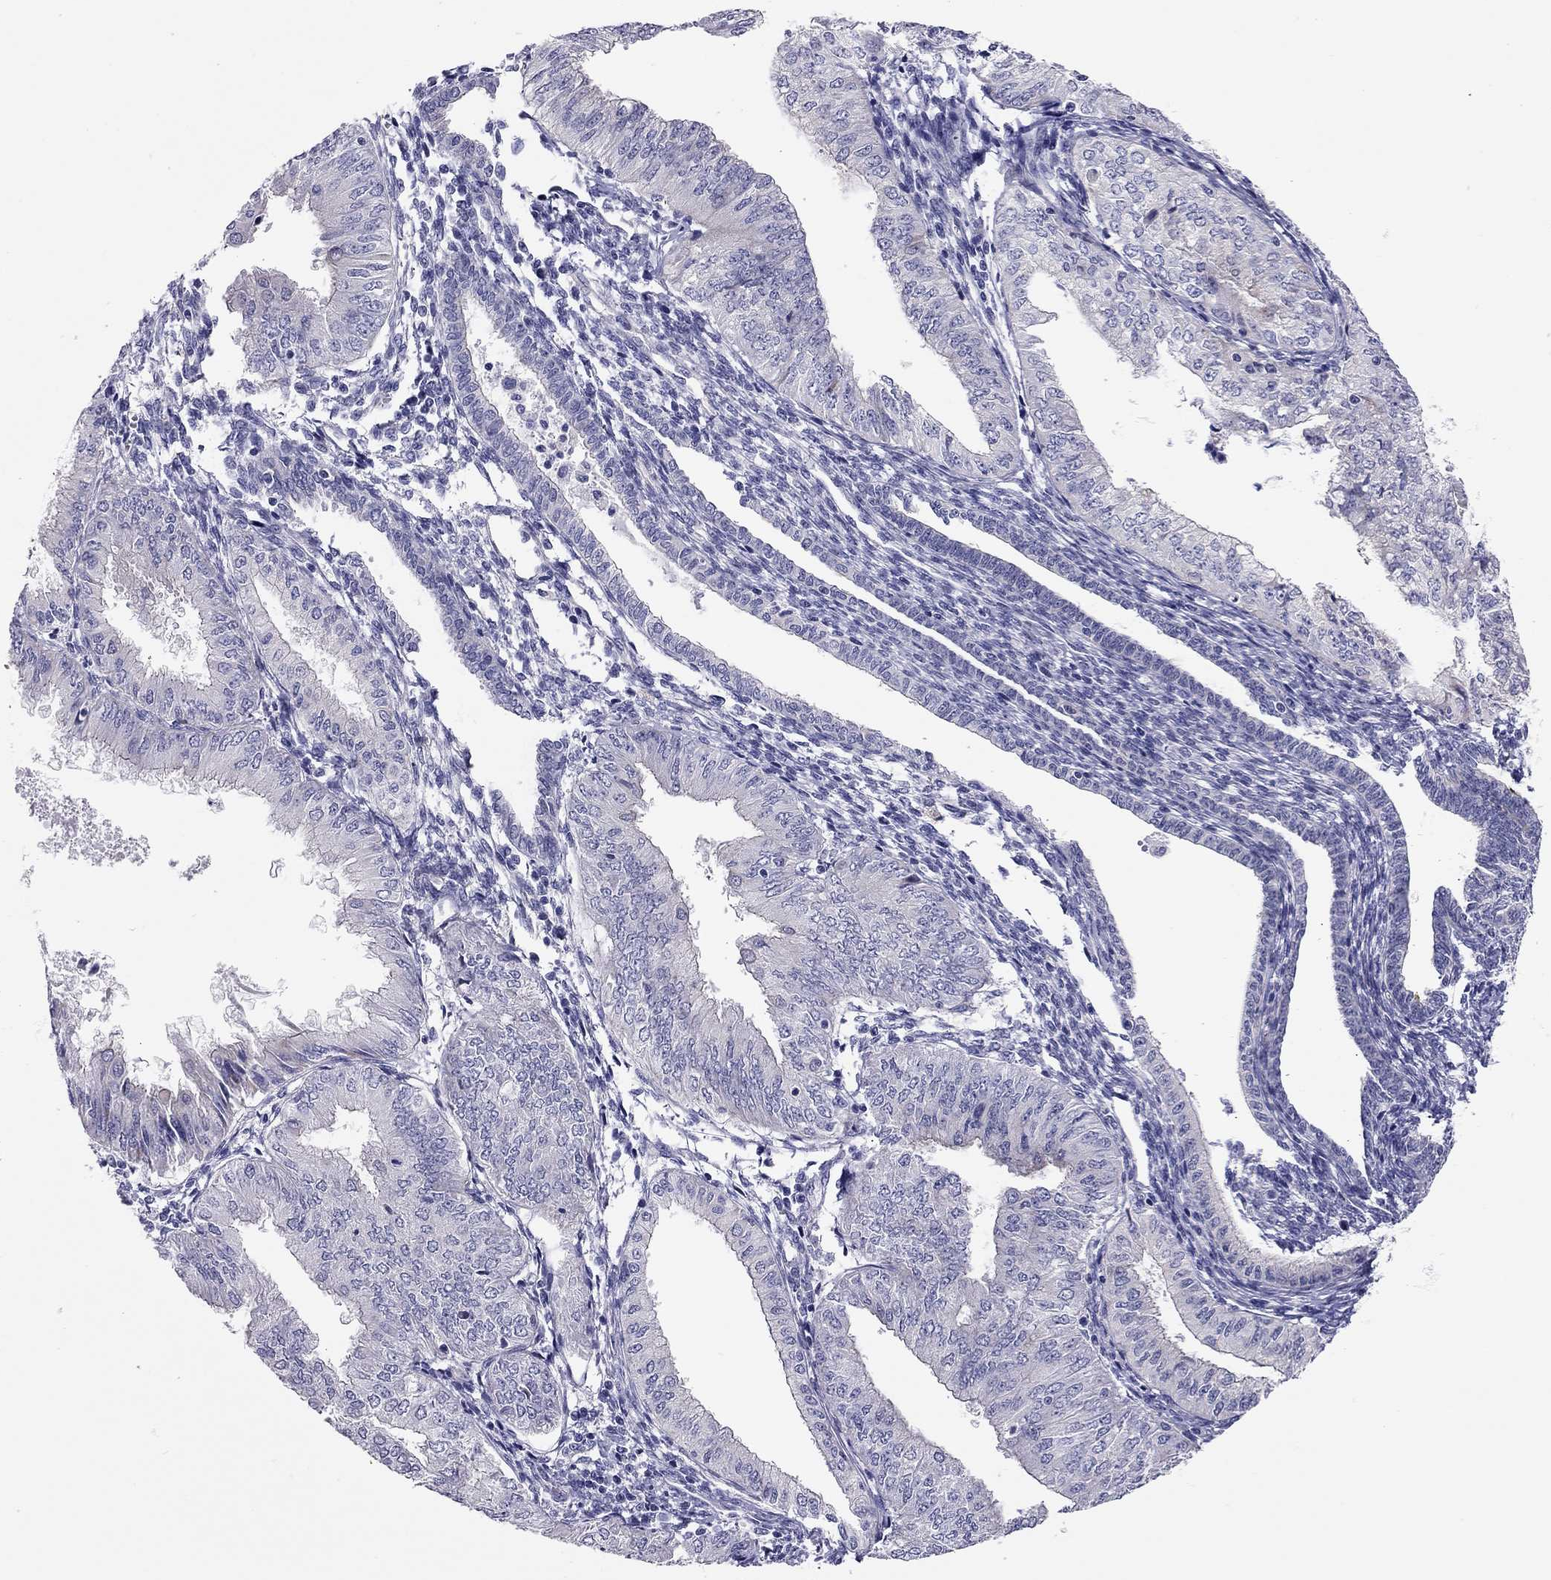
{"staining": {"intensity": "negative", "quantity": "none", "location": "none"}, "tissue": "endometrial cancer", "cell_type": "Tumor cells", "image_type": "cancer", "snomed": [{"axis": "morphology", "description": "Adenocarcinoma, NOS"}, {"axis": "topography", "description": "Endometrium"}], "caption": "Immunohistochemical staining of human endometrial adenocarcinoma shows no significant staining in tumor cells.", "gene": "SCARB1", "patient": {"sex": "female", "age": 53}}